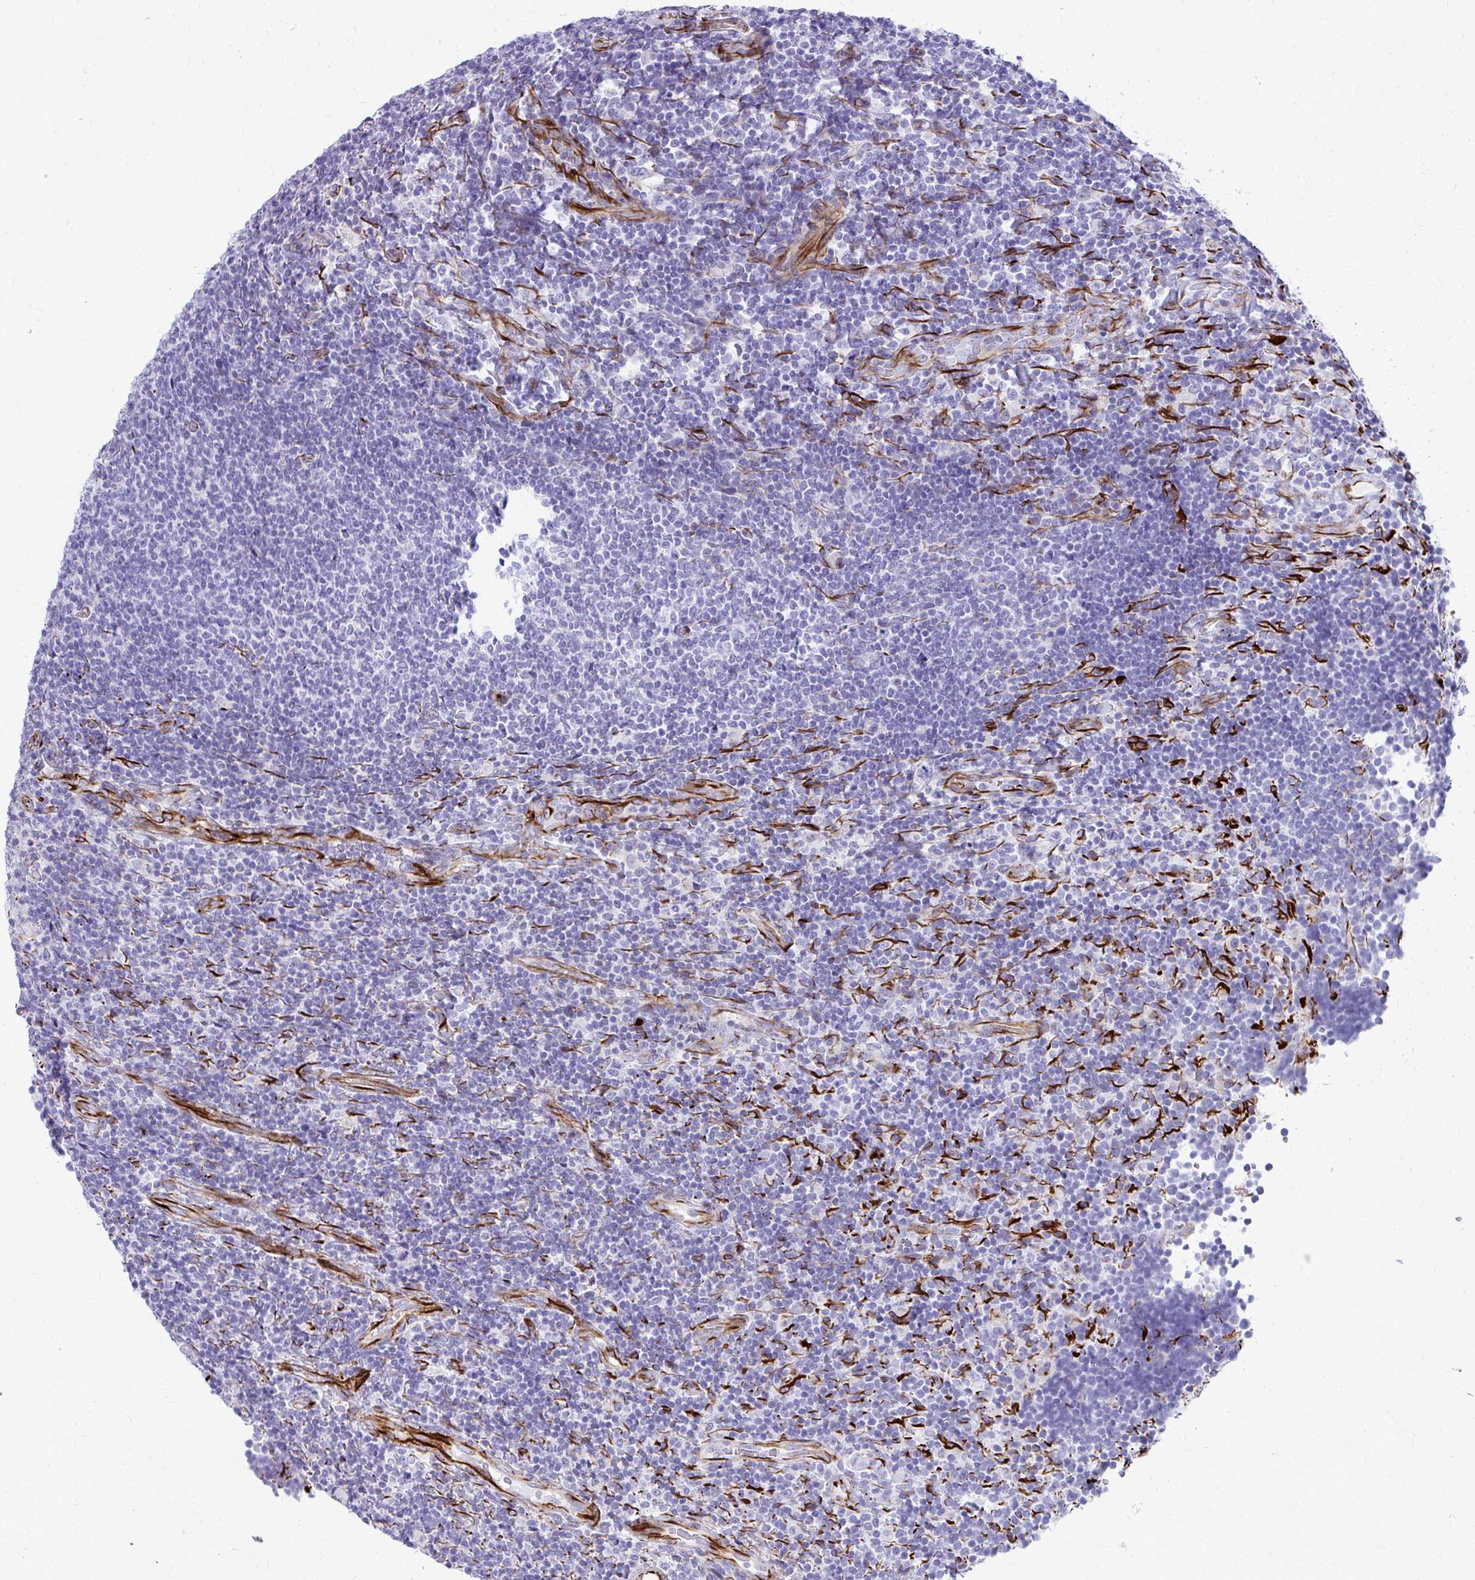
{"staining": {"intensity": "negative", "quantity": "none", "location": "none"}, "tissue": "lymphoma", "cell_type": "Tumor cells", "image_type": "cancer", "snomed": [{"axis": "morphology", "description": "Malignant lymphoma, non-Hodgkin's type, Low grade"}, {"axis": "topography", "description": "Lymph node"}], "caption": "Protein analysis of malignant lymphoma, non-Hodgkin's type (low-grade) displays no significant positivity in tumor cells.", "gene": "TRIM6", "patient": {"sex": "male", "age": 52}}